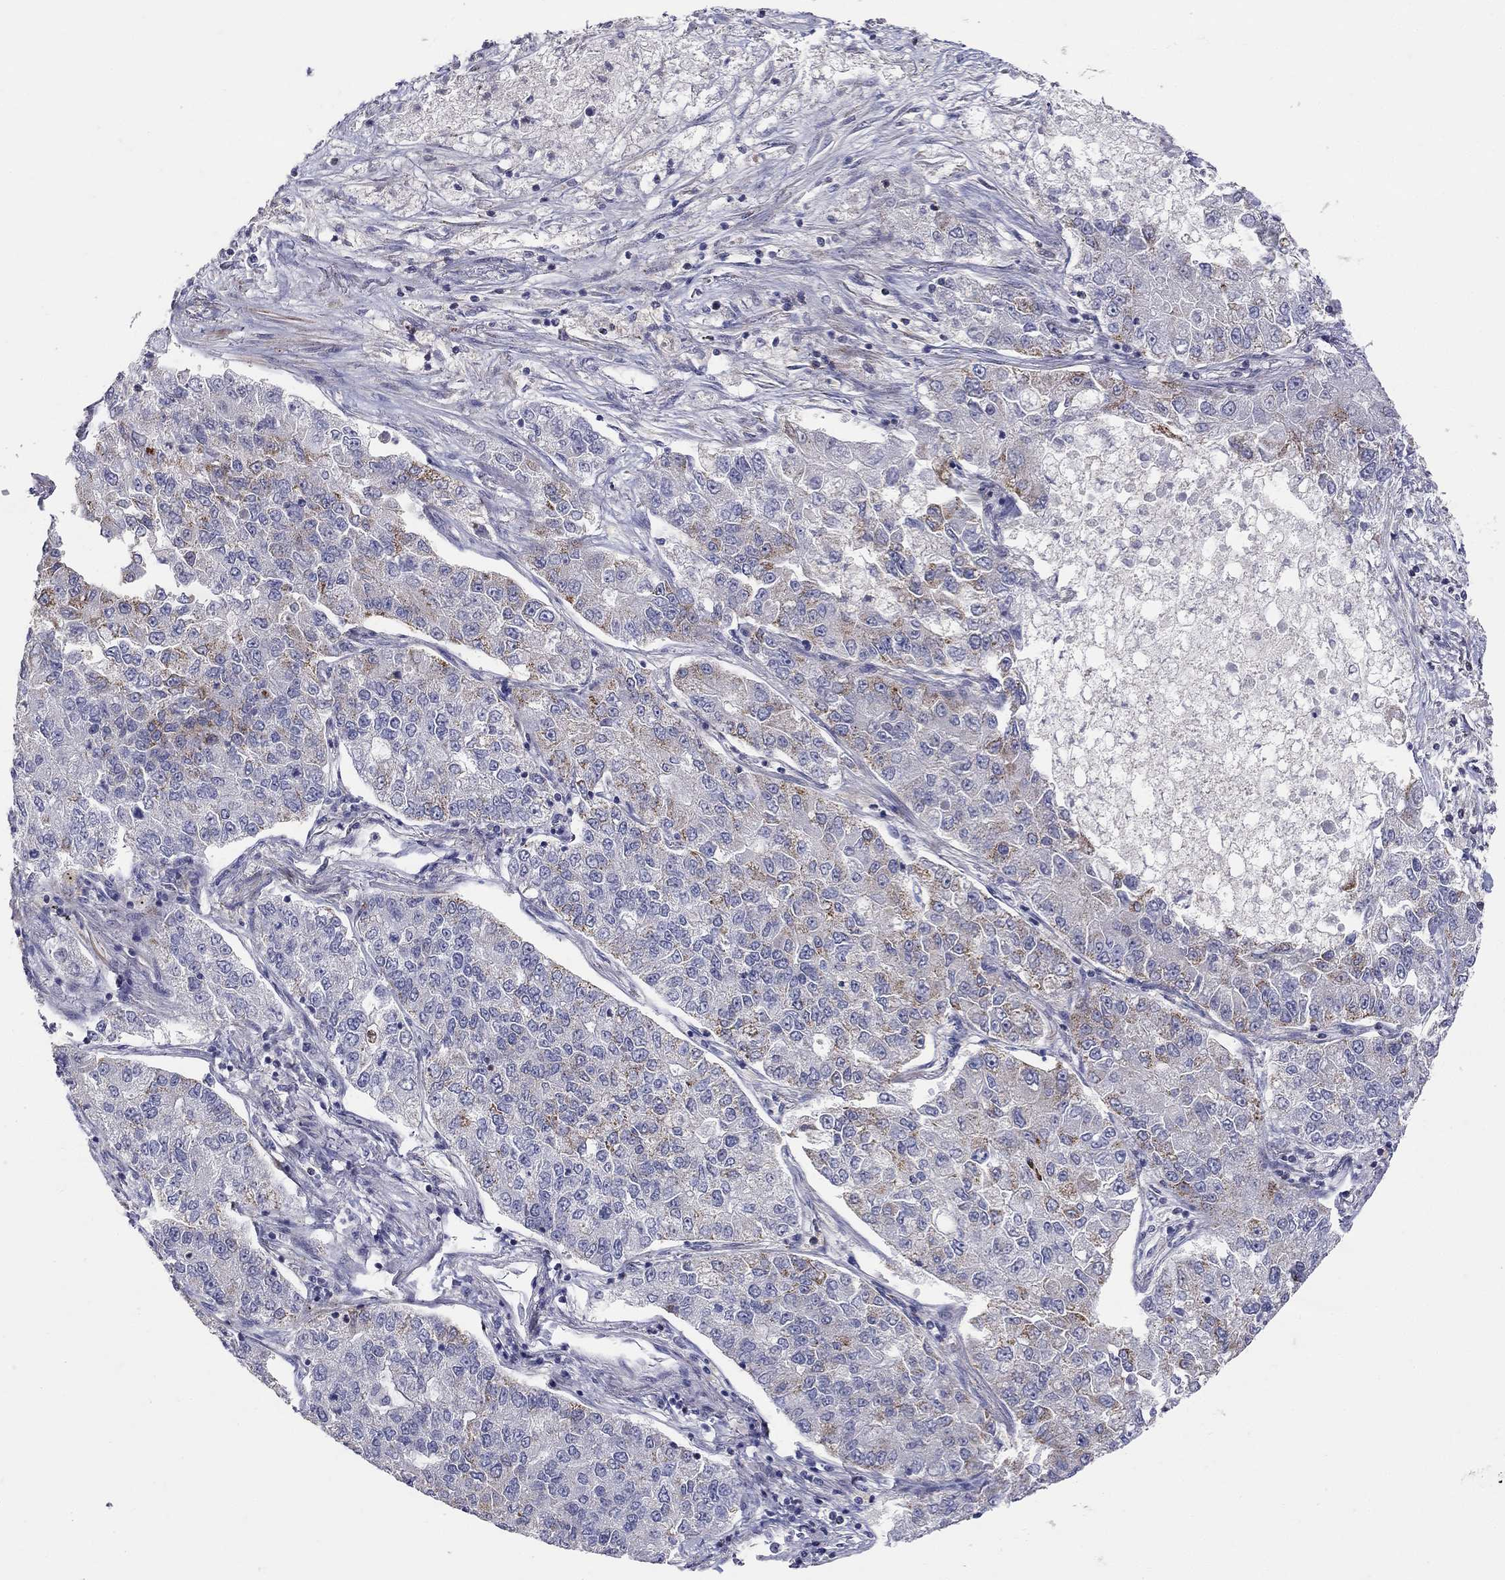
{"staining": {"intensity": "moderate", "quantity": "25%-75%", "location": "cytoplasmic/membranous"}, "tissue": "lung cancer", "cell_type": "Tumor cells", "image_type": "cancer", "snomed": [{"axis": "morphology", "description": "Adenocarcinoma, NOS"}, {"axis": "topography", "description": "Lung"}], "caption": "Lung cancer was stained to show a protein in brown. There is medium levels of moderate cytoplasmic/membranous positivity in about 25%-75% of tumor cells. The staining was performed using DAB (3,3'-diaminobenzidine) to visualize the protein expression in brown, while the nuclei were stained in blue with hematoxylin (Magnification: 20x).", "gene": "HMX2", "patient": {"sex": "male", "age": 49}}